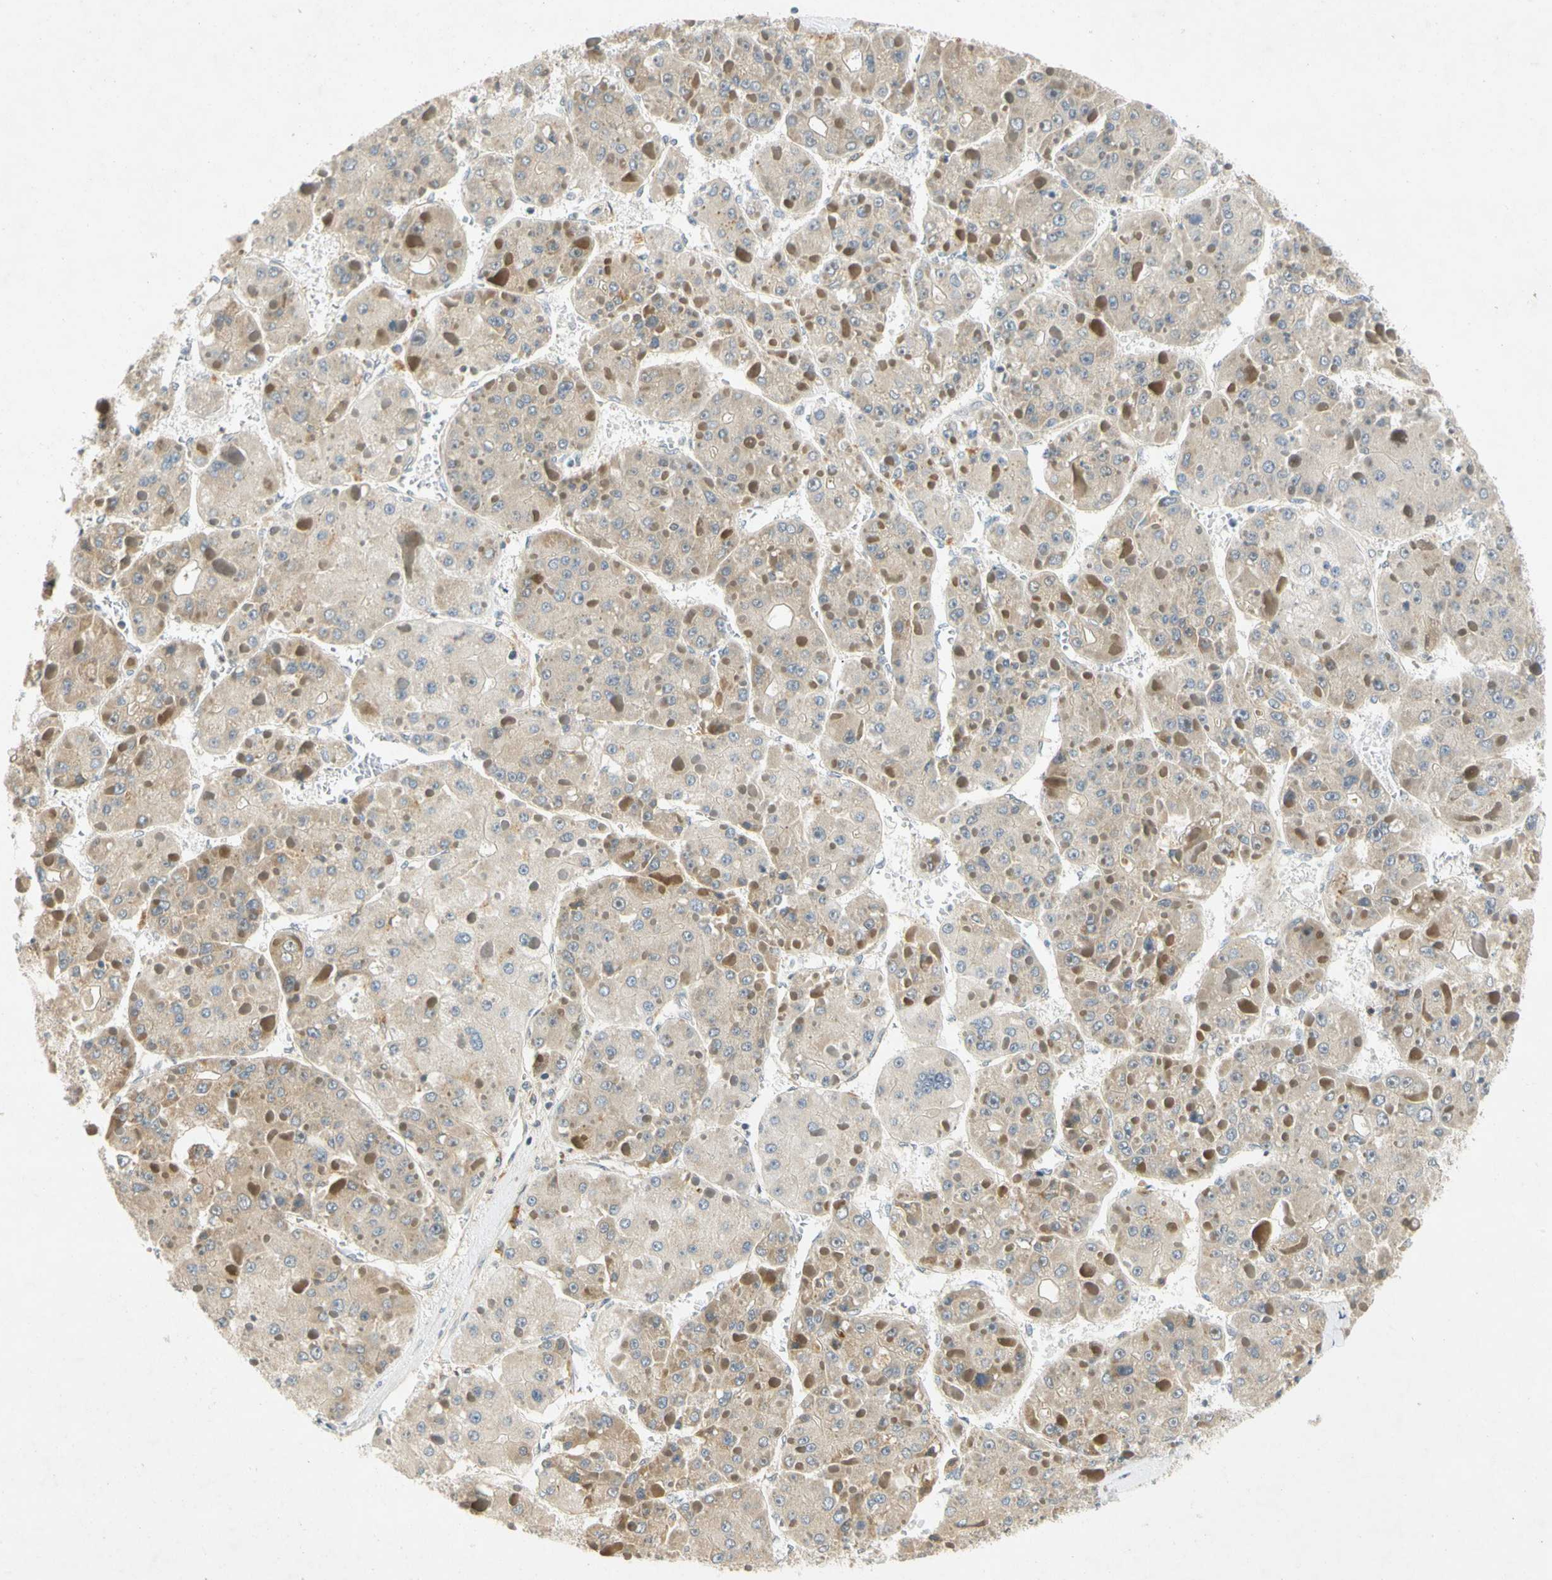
{"staining": {"intensity": "weak", "quantity": "25%-75%", "location": "cytoplasmic/membranous"}, "tissue": "liver cancer", "cell_type": "Tumor cells", "image_type": "cancer", "snomed": [{"axis": "morphology", "description": "Carcinoma, Hepatocellular, NOS"}, {"axis": "topography", "description": "Liver"}], "caption": "Brown immunohistochemical staining in hepatocellular carcinoma (liver) exhibits weak cytoplasmic/membranous positivity in approximately 25%-75% of tumor cells.", "gene": "GATD1", "patient": {"sex": "female", "age": 73}}